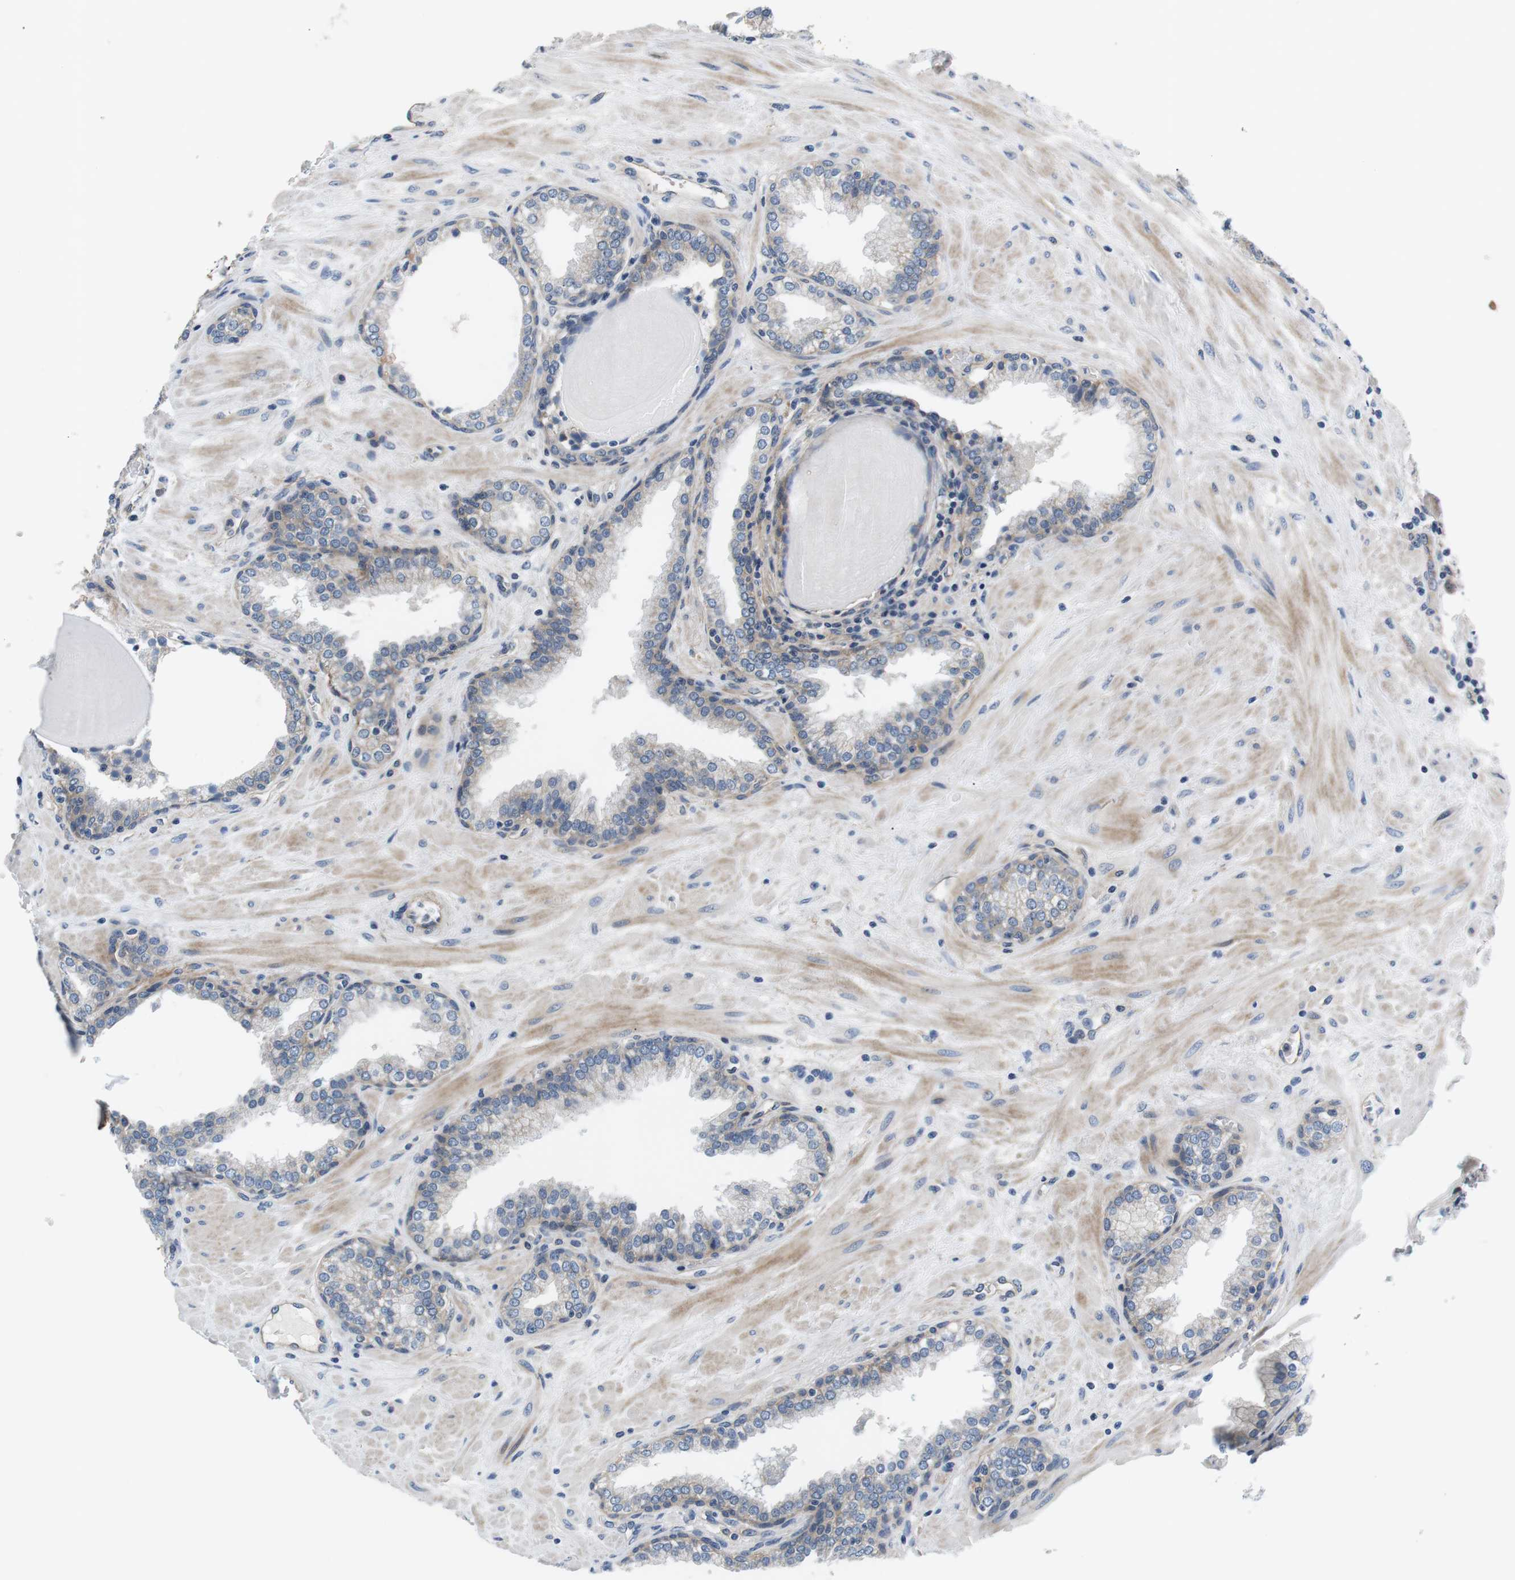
{"staining": {"intensity": "negative", "quantity": "none", "location": "none"}, "tissue": "prostate", "cell_type": "Glandular cells", "image_type": "normal", "snomed": [{"axis": "morphology", "description": "Normal tissue, NOS"}, {"axis": "topography", "description": "Prostate"}], "caption": "DAB immunohistochemical staining of normal prostate reveals no significant positivity in glandular cells.", "gene": "SLC30A1", "patient": {"sex": "male", "age": 51}}